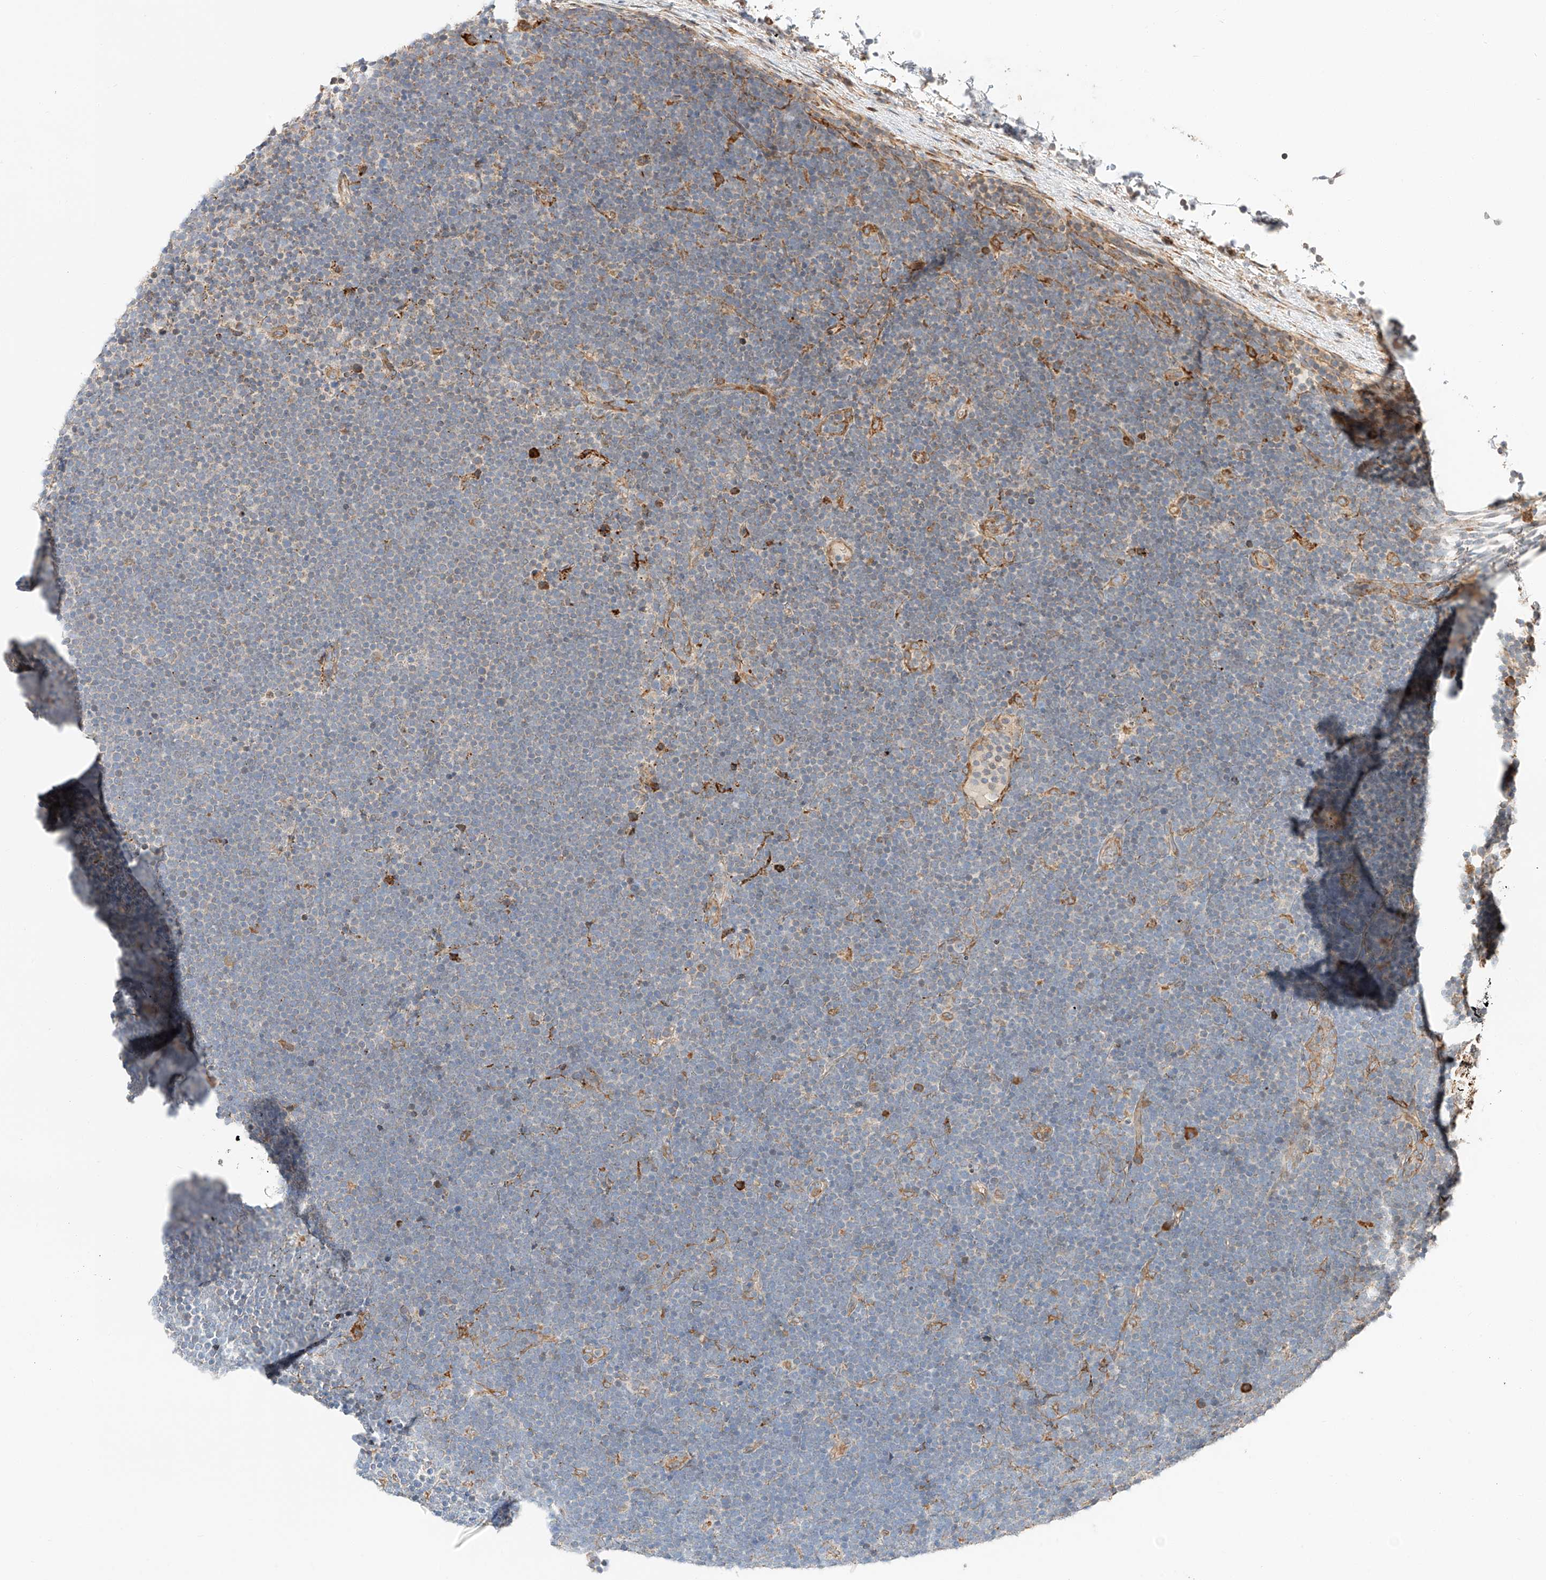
{"staining": {"intensity": "negative", "quantity": "none", "location": "none"}, "tissue": "lymphoma", "cell_type": "Tumor cells", "image_type": "cancer", "snomed": [{"axis": "morphology", "description": "Malignant lymphoma, non-Hodgkin's type, High grade"}, {"axis": "topography", "description": "Lymph node"}], "caption": "High magnification brightfield microscopy of lymphoma stained with DAB (brown) and counterstained with hematoxylin (blue): tumor cells show no significant expression. (DAB (3,3'-diaminobenzidine) immunohistochemistry (IHC), high magnification).", "gene": "ZNF84", "patient": {"sex": "male", "age": 13}}